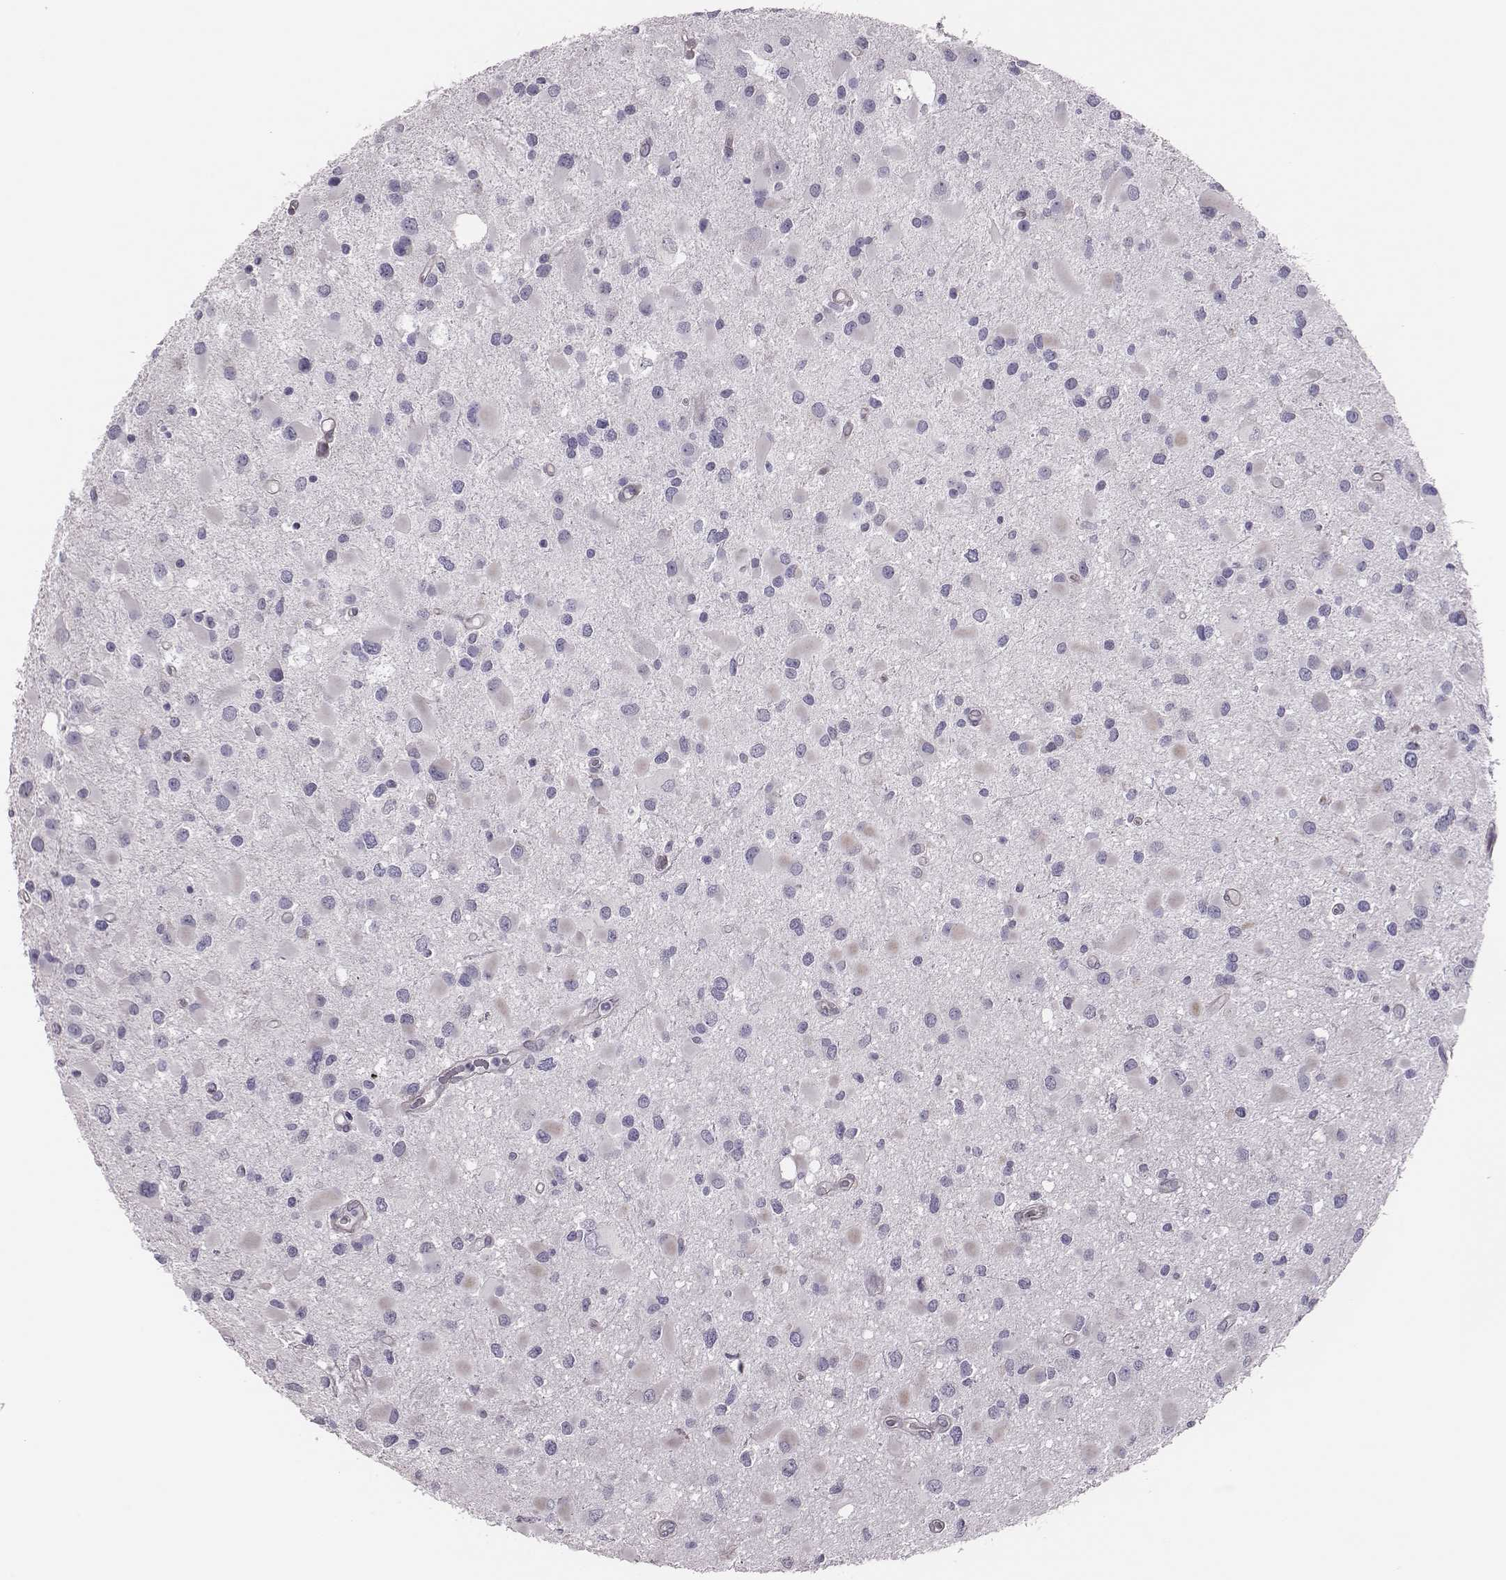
{"staining": {"intensity": "weak", "quantity": "<25%", "location": "cytoplasmic/membranous"}, "tissue": "glioma", "cell_type": "Tumor cells", "image_type": "cancer", "snomed": [{"axis": "morphology", "description": "Glioma, malignant, Low grade"}, {"axis": "topography", "description": "Brain"}], "caption": "Micrograph shows no protein expression in tumor cells of glioma tissue.", "gene": "SCML2", "patient": {"sex": "female", "age": 32}}